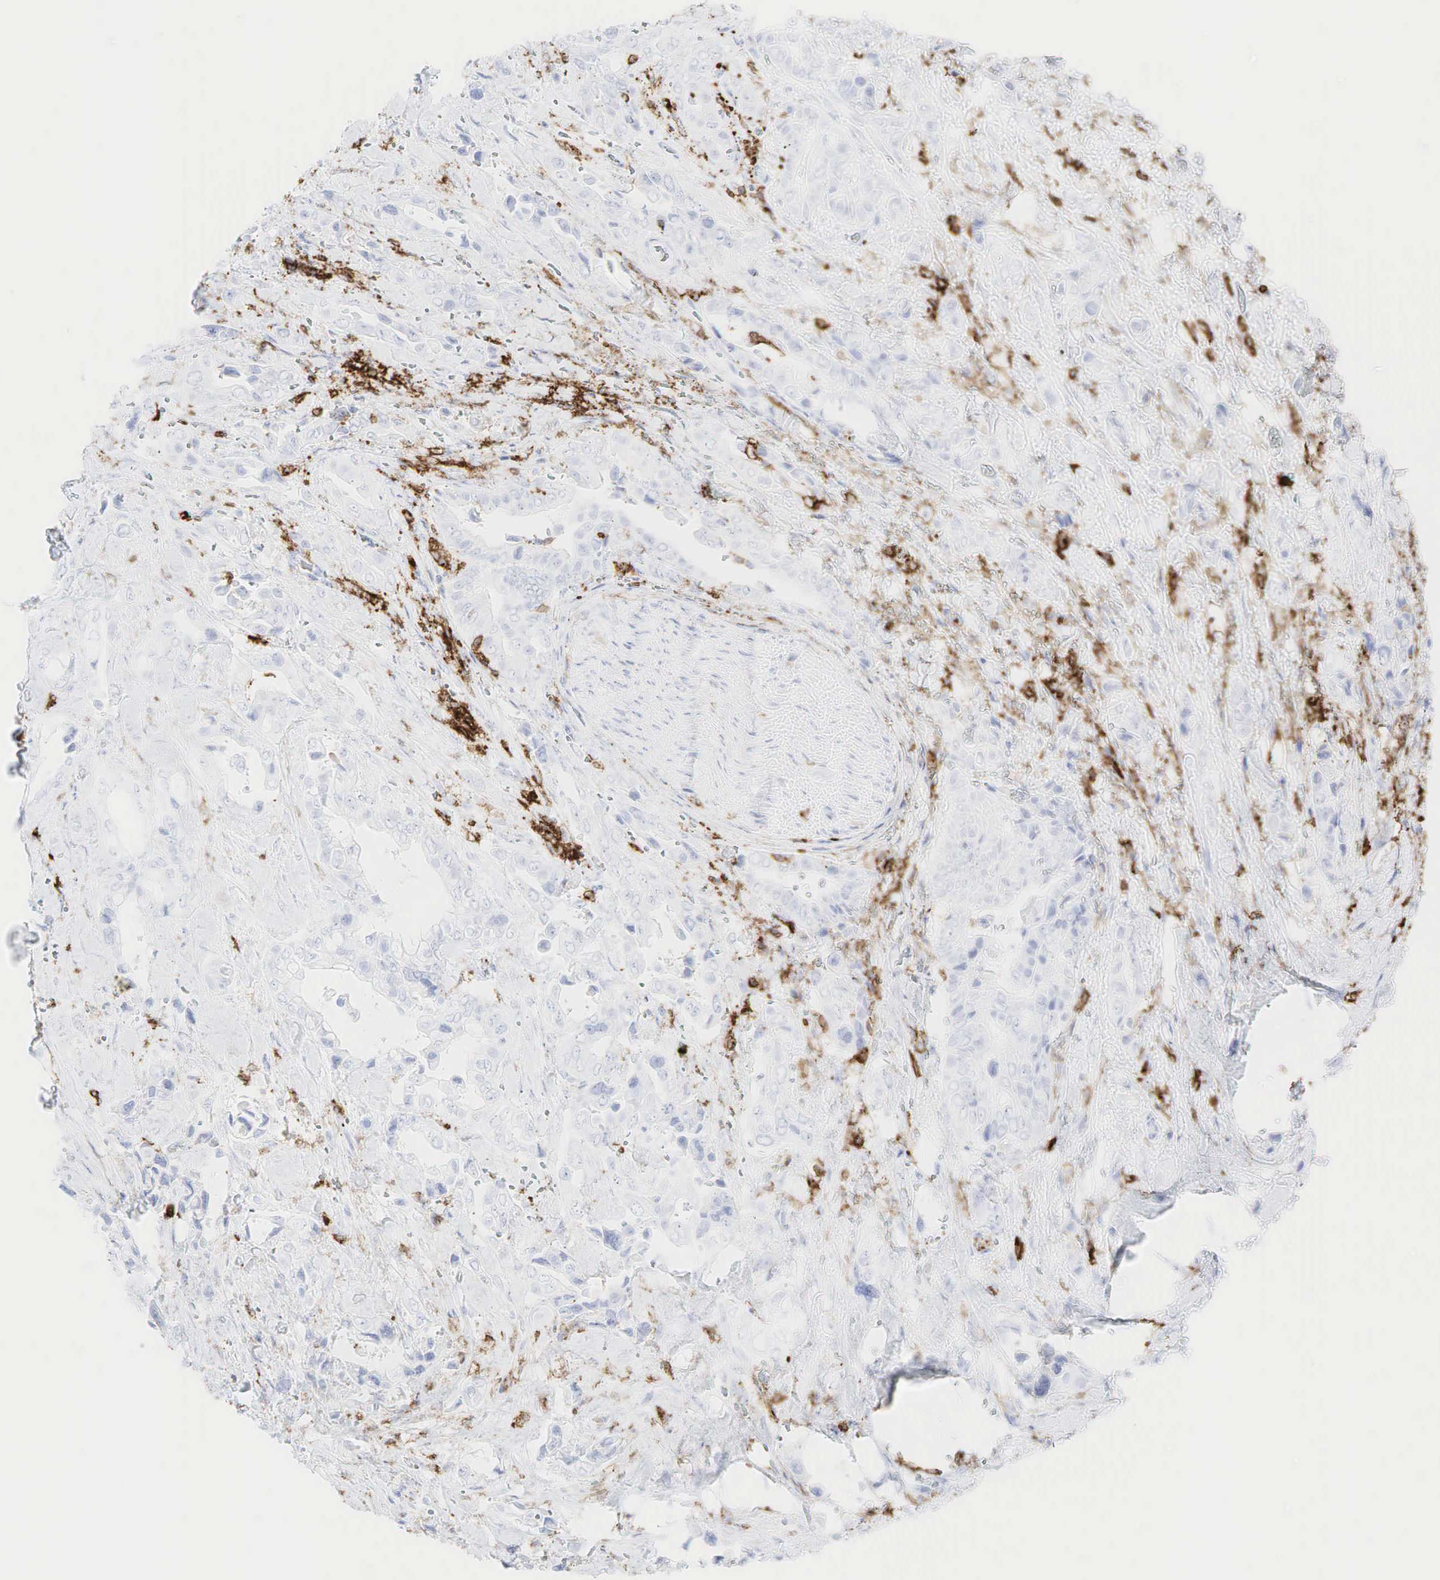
{"staining": {"intensity": "negative", "quantity": "none", "location": "none"}, "tissue": "pancreatic cancer", "cell_type": "Tumor cells", "image_type": "cancer", "snomed": [{"axis": "morphology", "description": "Adenocarcinoma, NOS"}, {"axis": "topography", "description": "Pancreas"}], "caption": "A photomicrograph of human pancreatic cancer (adenocarcinoma) is negative for staining in tumor cells.", "gene": "PTPRC", "patient": {"sex": "male", "age": 69}}